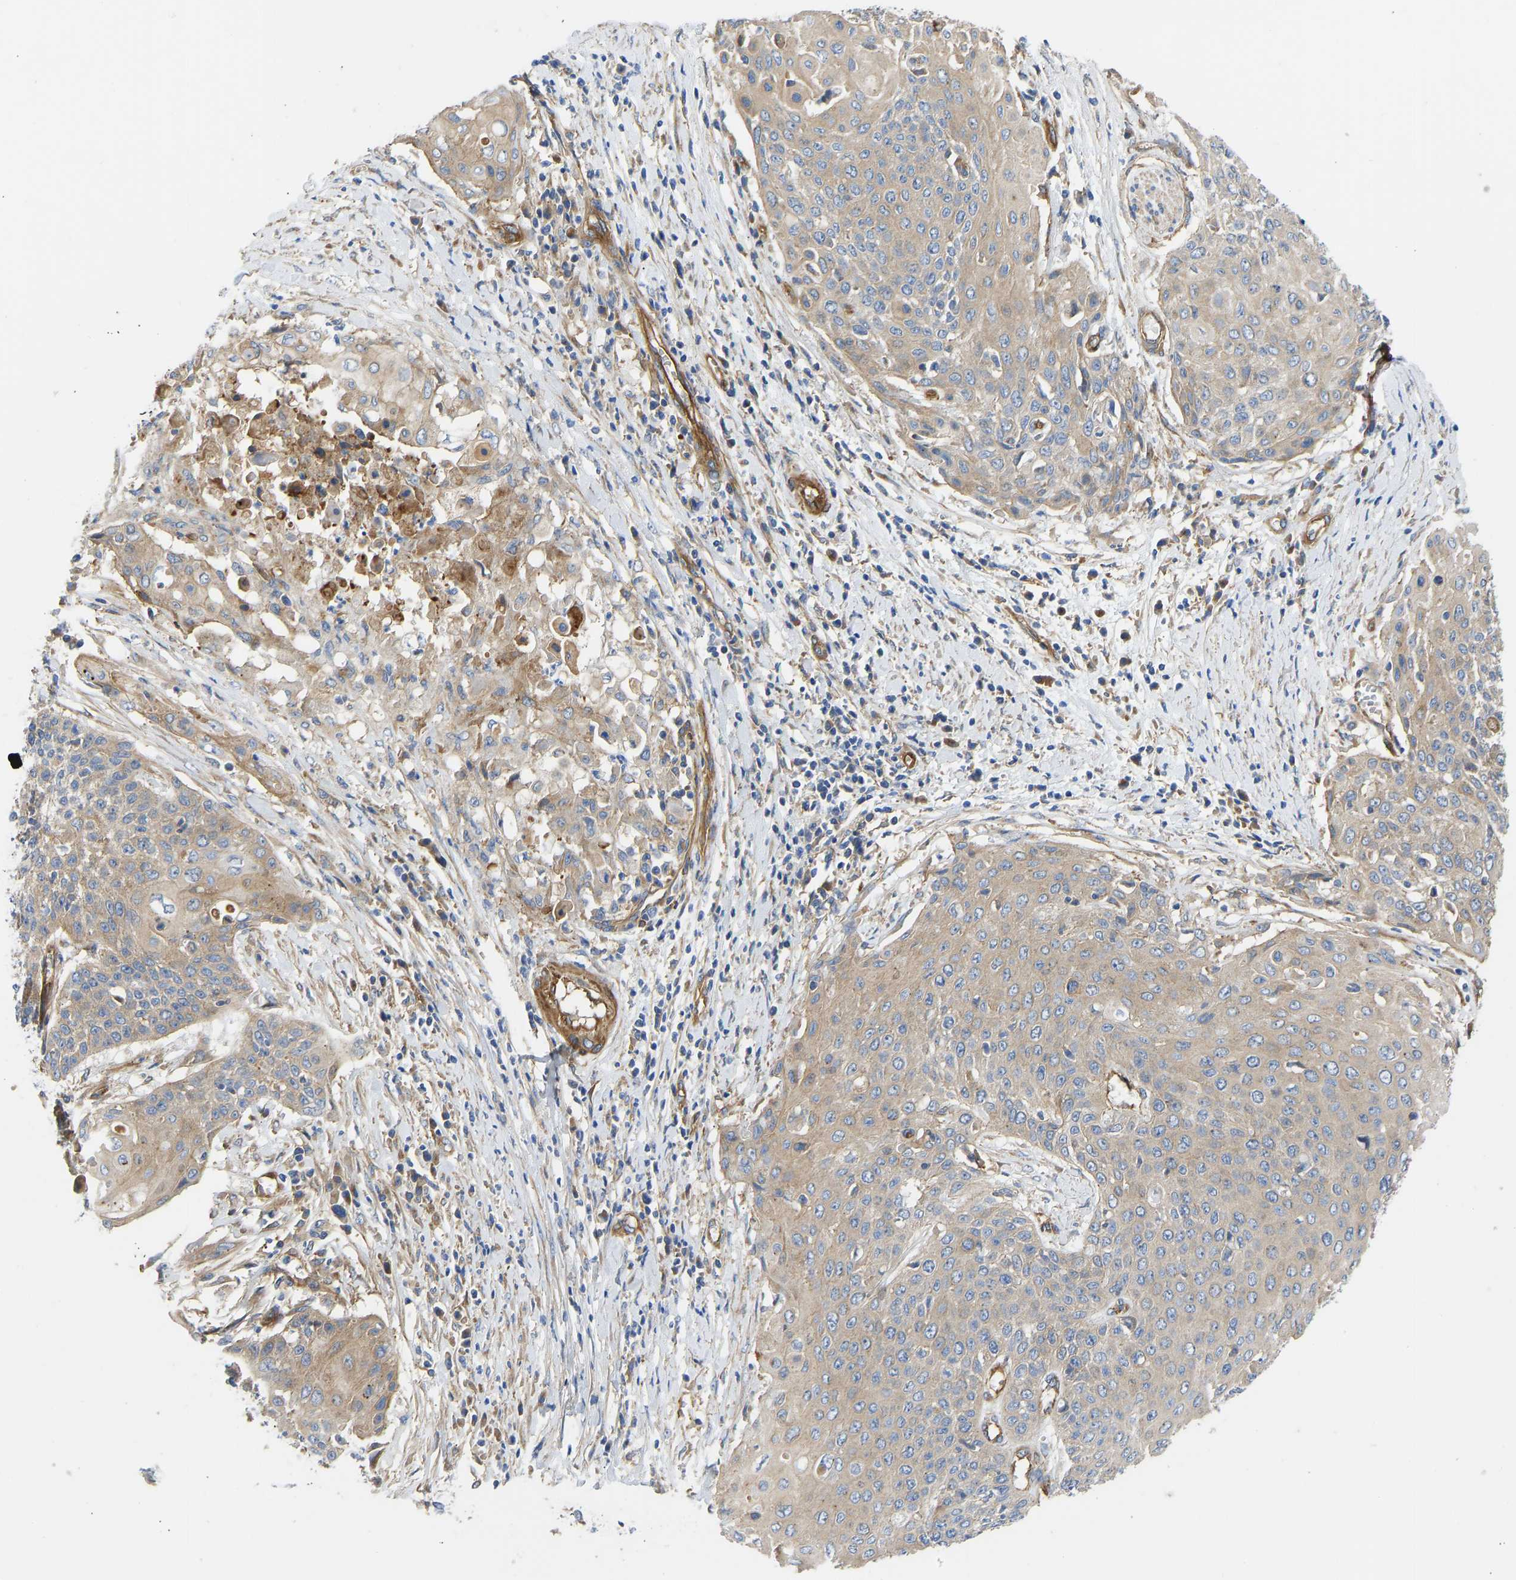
{"staining": {"intensity": "weak", "quantity": ">75%", "location": "cytoplasmic/membranous"}, "tissue": "cervical cancer", "cell_type": "Tumor cells", "image_type": "cancer", "snomed": [{"axis": "morphology", "description": "Squamous cell carcinoma, NOS"}, {"axis": "topography", "description": "Cervix"}], "caption": "Approximately >75% of tumor cells in human cervical cancer (squamous cell carcinoma) display weak cytoplasmic/membranous protein staining as visualized by brown immunohistochemical staining.", "gene": "MYO1C", "patient": {"sex": "female", "age": 39}}